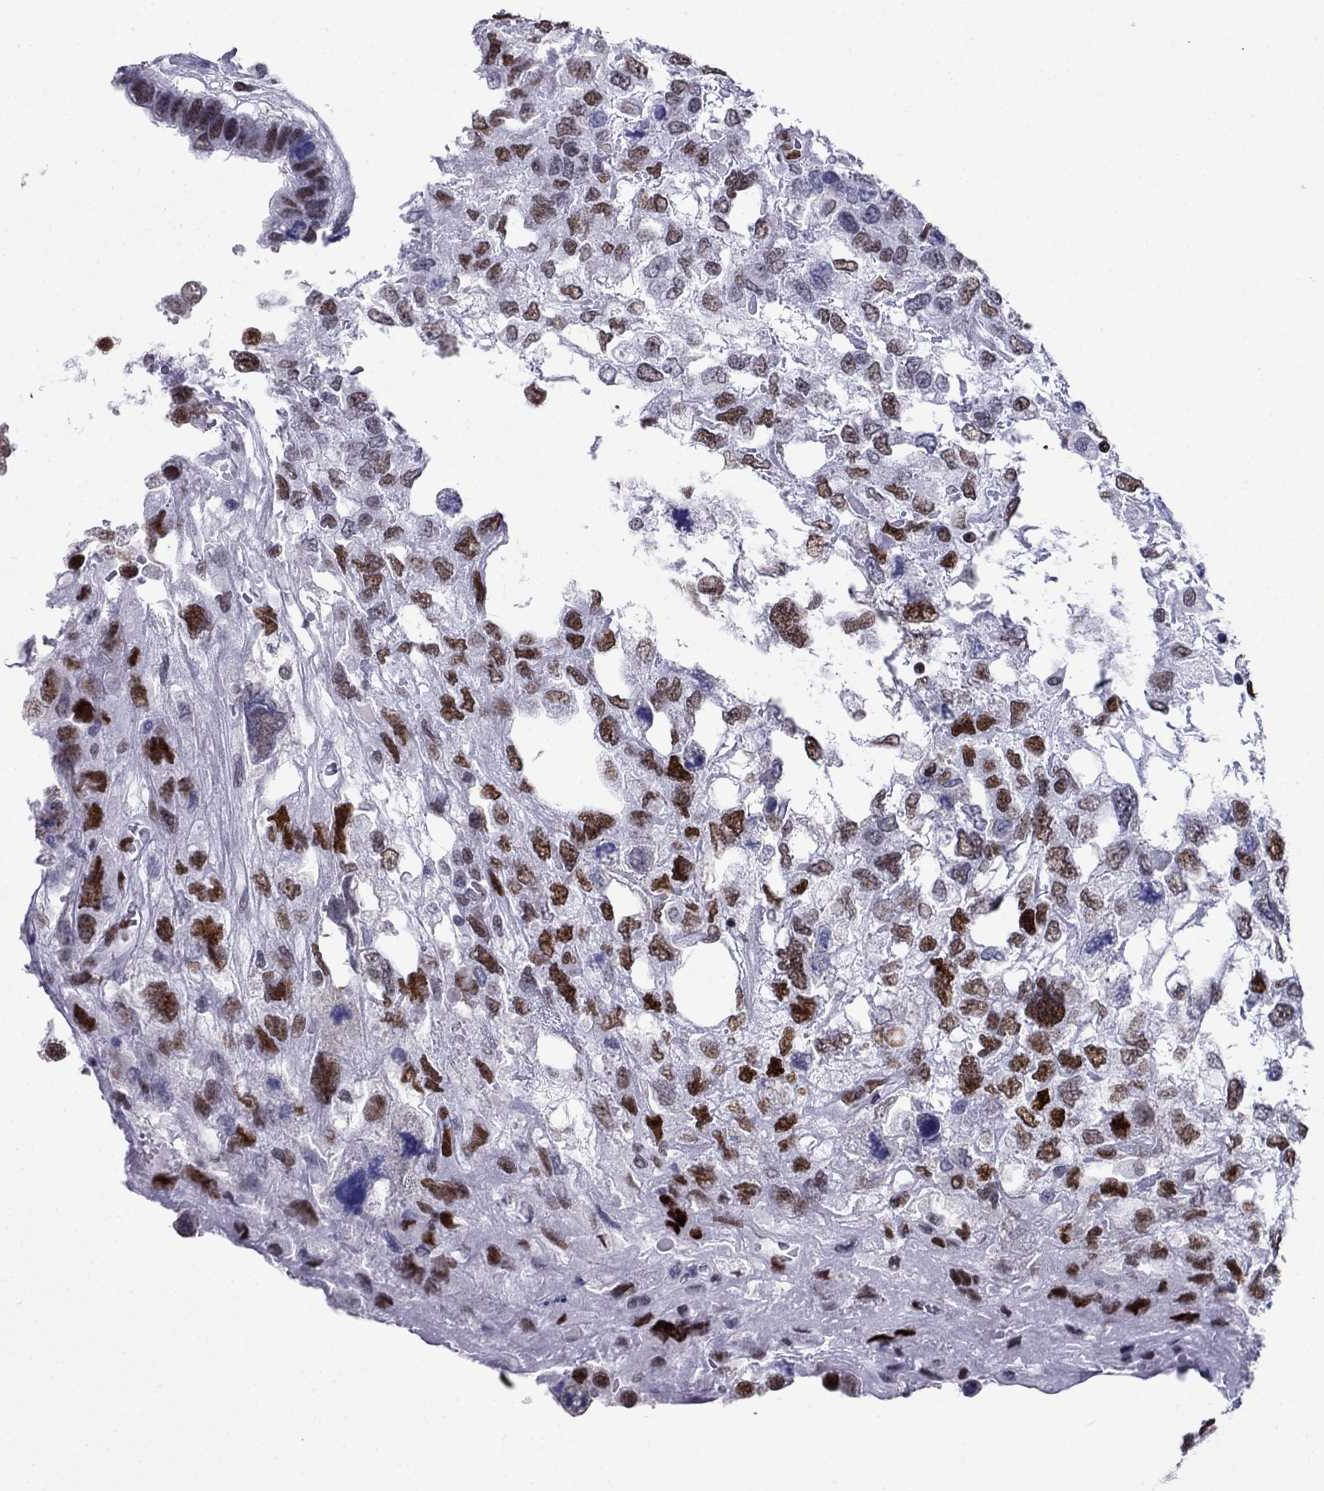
{"staining": {"intensity": "strong", "quantity": ">75%", "location": "nuclear"}, "tissue": "testis cancer", "cell_type": "Tumor cells", "image_type": "cancer", "snomed": [{"axis": "morphology", "description": "Seminoma, NOS"}, {"axis": "topography", "description": "Testis"}], "caption": "Protein expression analysis of human seminoma (testis) reveals strong nuclear positivity in about >75% of tumor cells.", "gene": "PPM1G", "patient": {"sex": "male", "age": 52}}